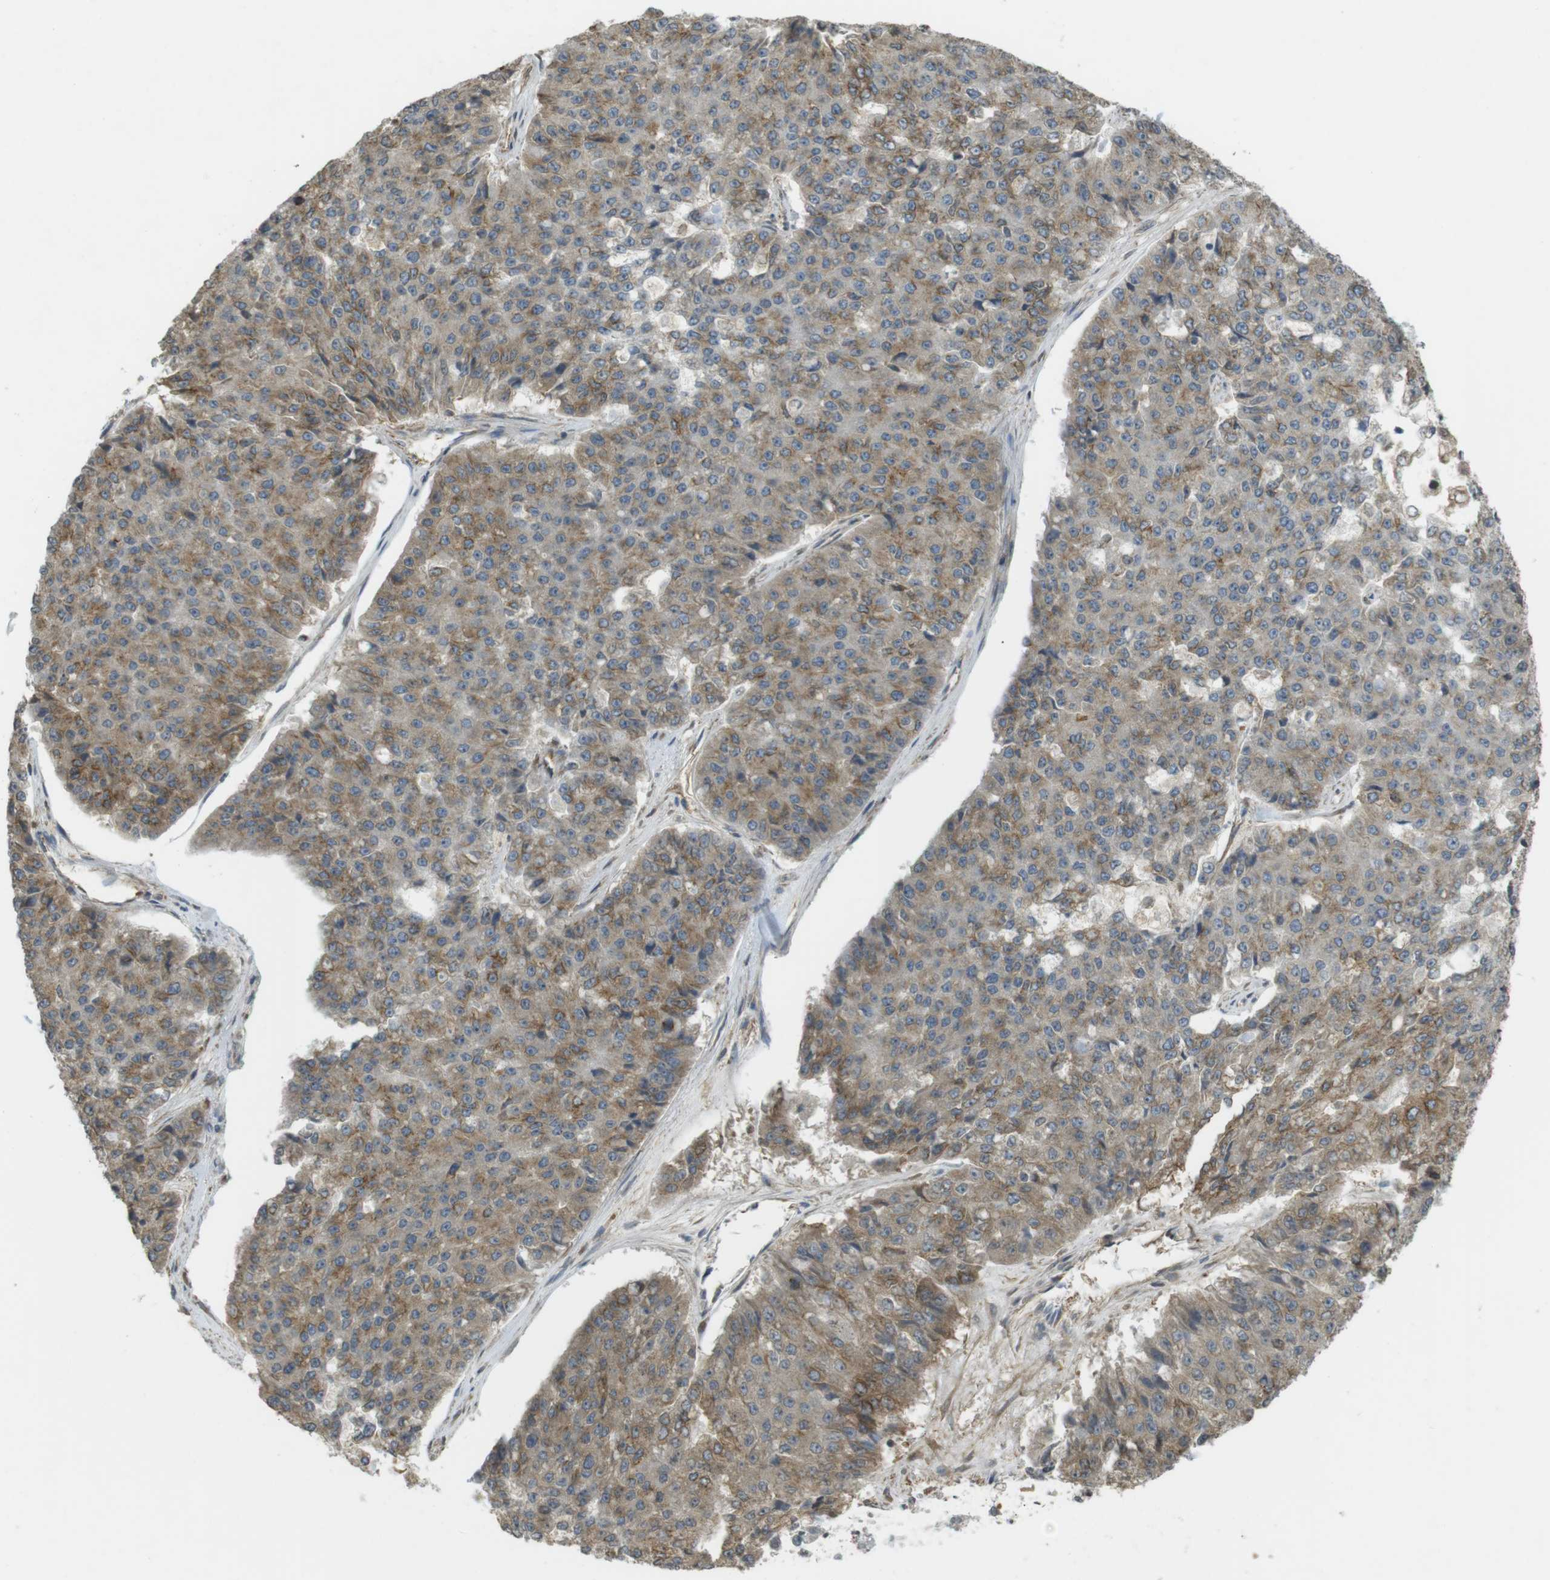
{"staining": {"intensity": "moderate", "quantity": ">75%", "location": "cytoplasmic/membranous"}, "tissue": "pancreatic cancer", "cell_type": "Tumor cells", "image_type": "cancer", "snomed": [{"axis": "morphology", "description": "Adenocarcinoma, NOS"}, {"axis": "topography", "description": "Pancreas"}], "caption": "High-power microscopy captured an immunohistochemistry (IHC) photomicrograph of pancreatic cancer, revealing moderate cytoplasmic/membranous positivity in about >75% of tumor cells. The staining was performed using DAB (3,3'-diaminobenzidine) to visualize the protein expression in brown, while the nuclei were stained in blue with hematoxylin (Magnification: 20x).", "gene": "KIF5B", "patient": {"sex": "male", "age": 50}}